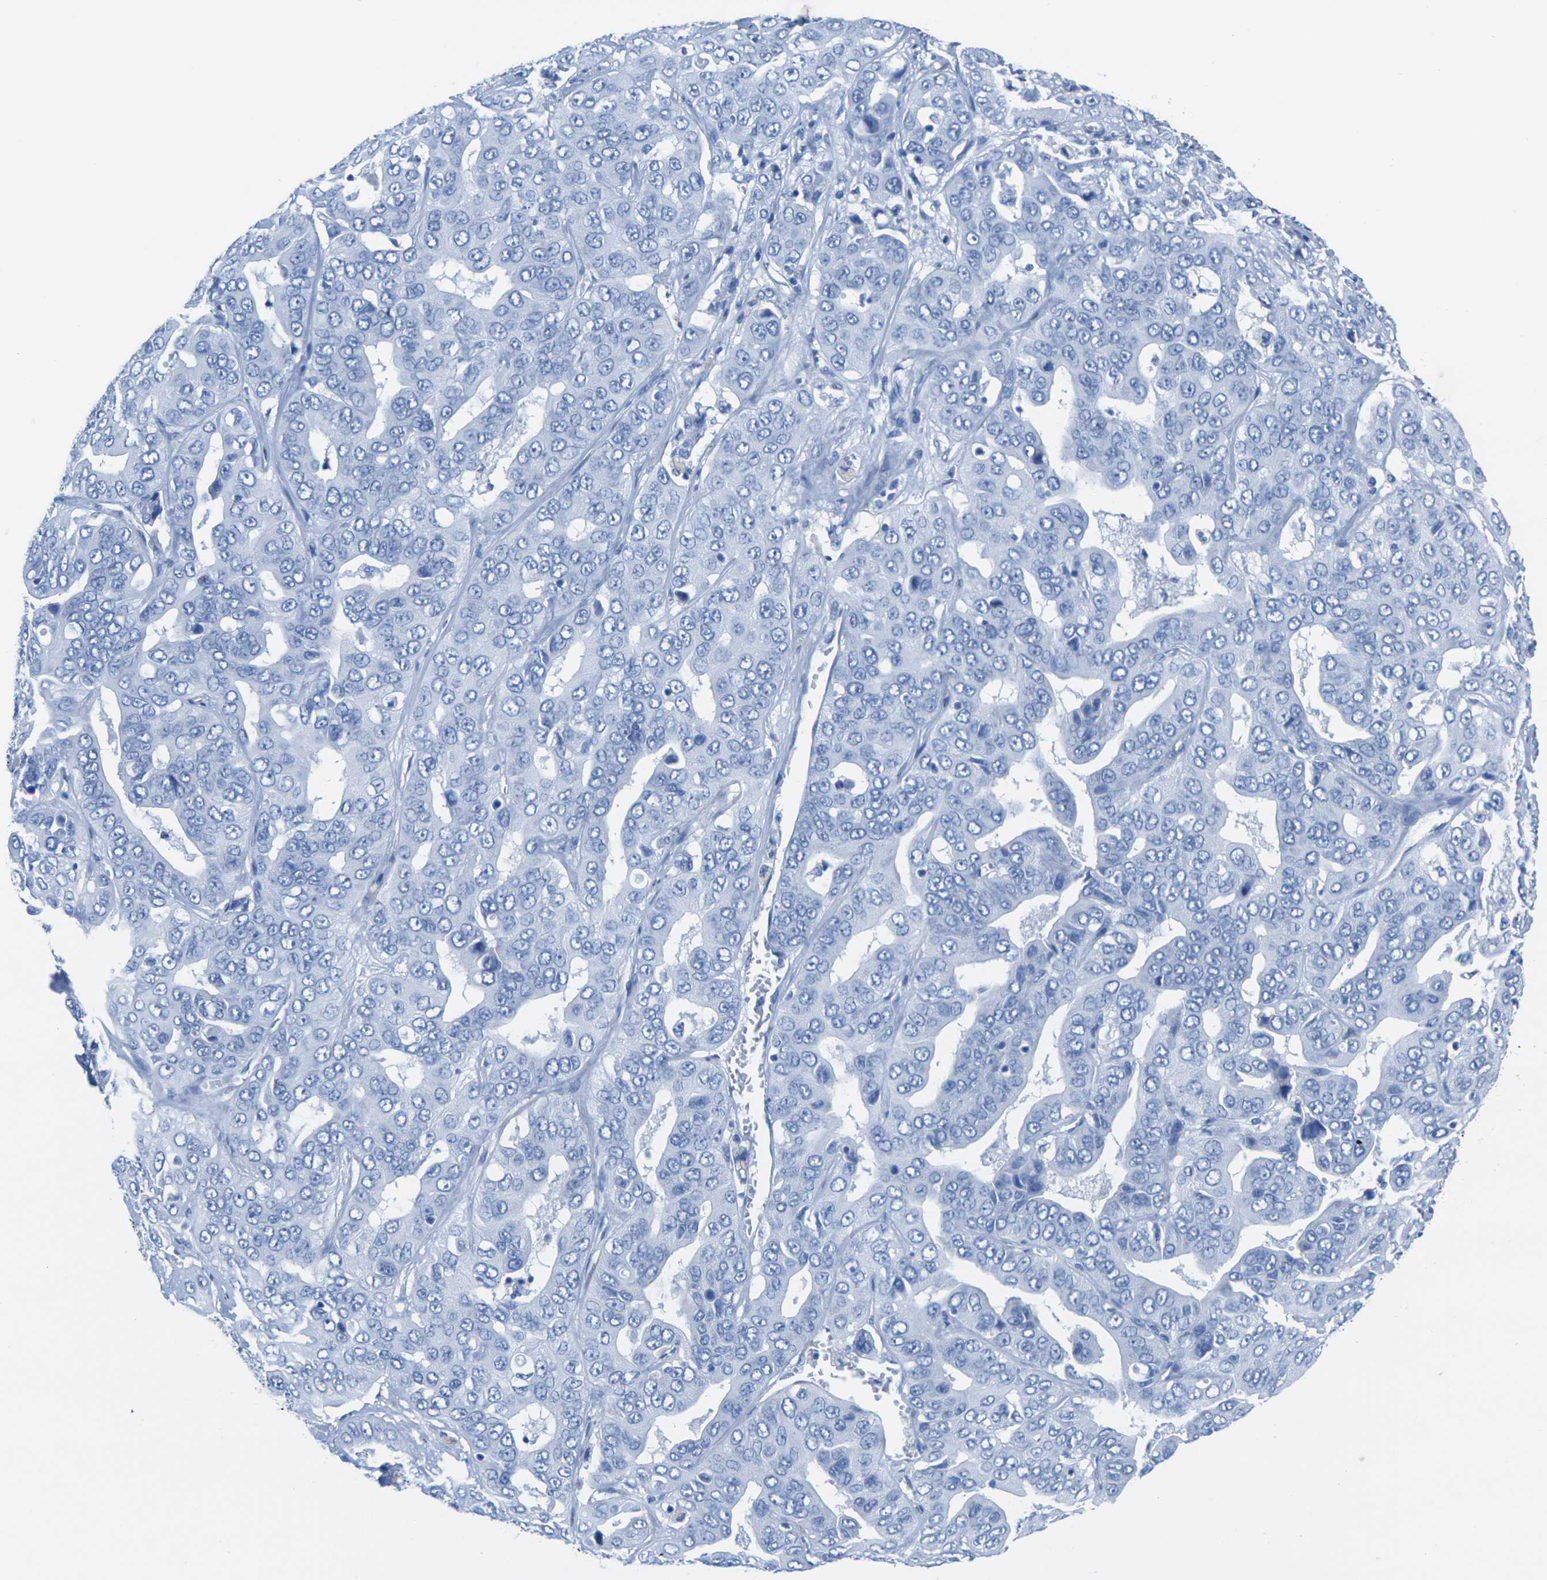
{"staining": {"intensity": "negative", "quantity": "none", "location": "none"}, "tissue": "liver cancer", "cell_type": "Tumor cells", "image_type": "cancer", "snomed": [{"axis": "morphology", "description": "Cholangiocarcinoma"}, {"axis": "topography", "description": "Liver"}], "caption": "Liver cancer stained for a protein using immunohistochemistry (IHC) reveals no positivity tumor cells.", "gene": "CNN1", "patient": {"sex": "female", "age": 52}}